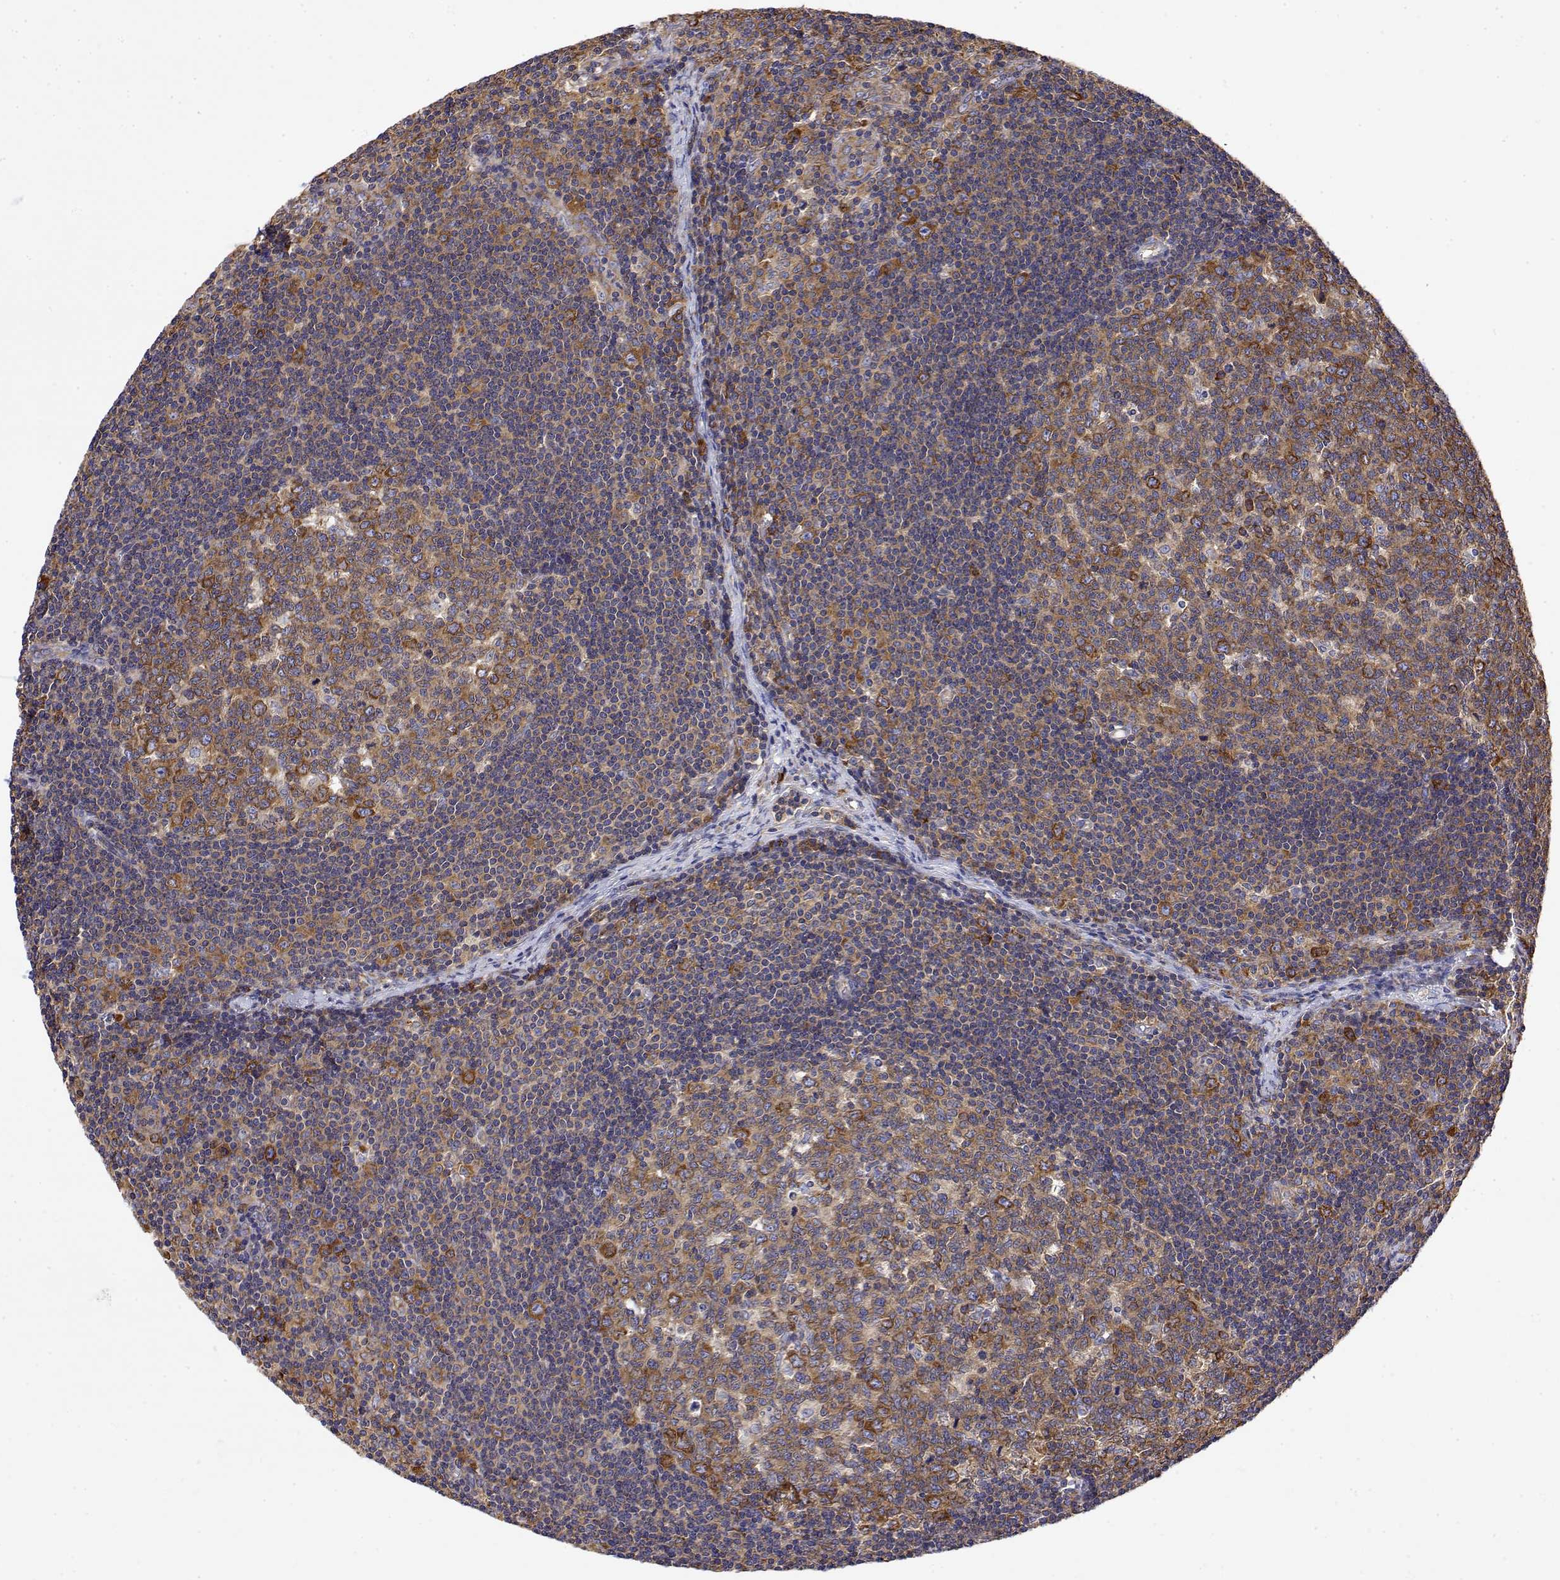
{"staining": {"intensity": "moderate", "quantity": ">75%", "location": "cytoplasmic/membranous"}, "tissue": "lymph node", "cell_type": "Germinal center cells", "image_type": "normal", "snomed": [{"axis": "morphology", "description": "Normal tissue, NOS"}, {"axis": "topography", "description": "Lymph node"}], "caption": "IHC histopathology image of unremarkable human lymph node stained for a protein (brown), which displays medium levels of moderate cytoplasmic/membranous expression in about >75% of germinal center cells.", "gene": "EEF1G", "patient": {"sex": "female", "age": 41}}